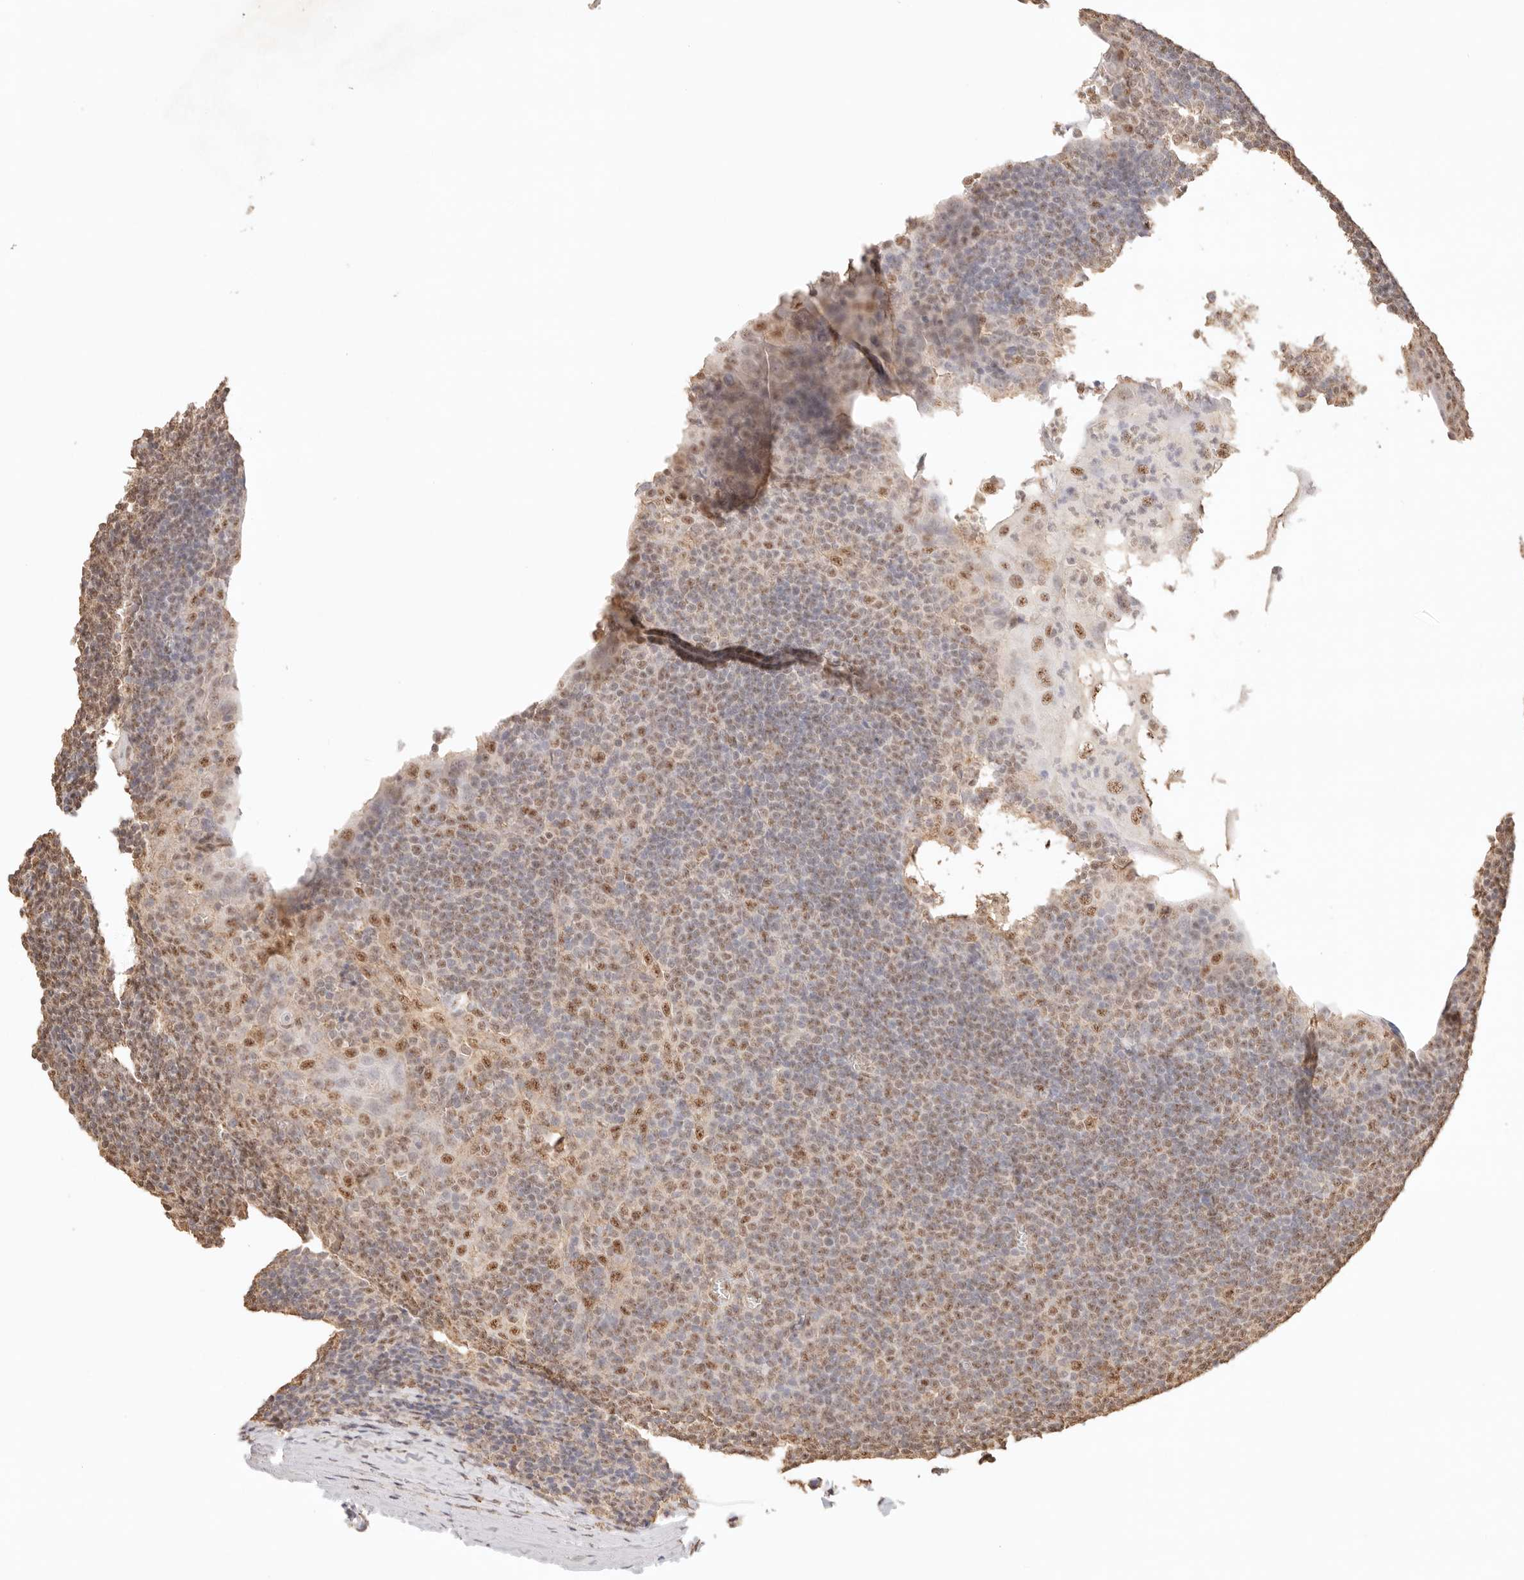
{"staining": {"intensity": "moderate", "quantity": "25%-75%", "location": "nuclear"}, "tissue": "tonsil", "cell_type": "Germinal center cells", "image_type": "normal", "snomed": [{"axis": "morphology", "description": "Normal tissue, NOS"}, {"axis": "topography", "description": "Tonsil"}], "caption": "A micrograph of human tonsil stained for a protein shows moderate nuclear brown staining in germinal center cells.", "gene": "IL1R2", "patient": {"sex": "male", "age": 37}}